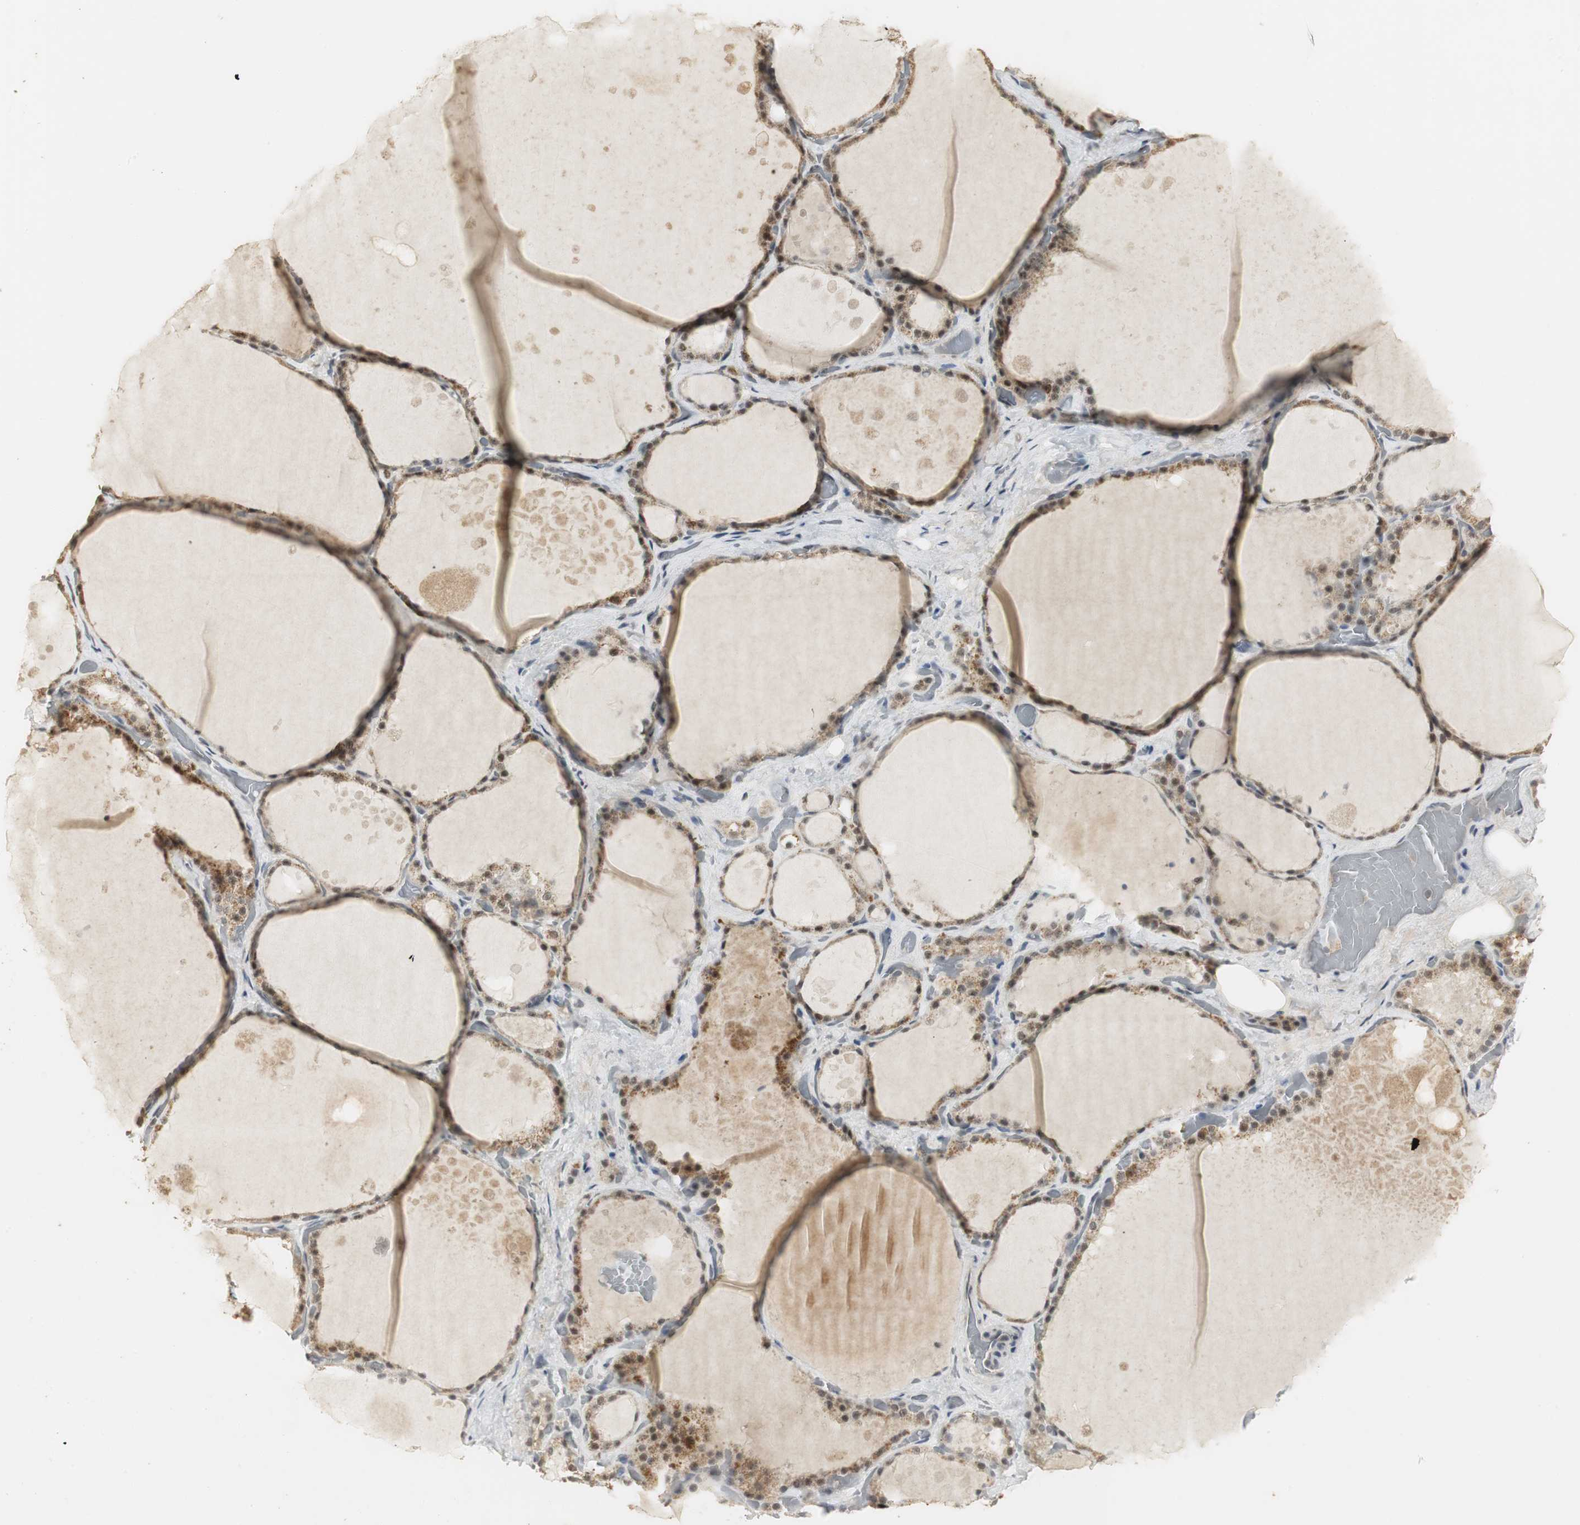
{"staining": {"intensity": "moderate", "quantity": "25%-75%", "location": "nuclear"}, "tissue": "thyroid gland", "cell_type": "Glandular cells", "image_type": "normal", "snomed": [{"axis": "morphology", "description": "Normal tissue, NOS"}, {"axis": "topography", "description": "Thyroid gland"}], "caption": "Human thyroid gland stained for a protein (brown) demonstrates moderate nuclear positive staining in about 25%-75% of glandular cells.", "gene": "ELOA", "patient": {"sex": "male", "age": 61}}